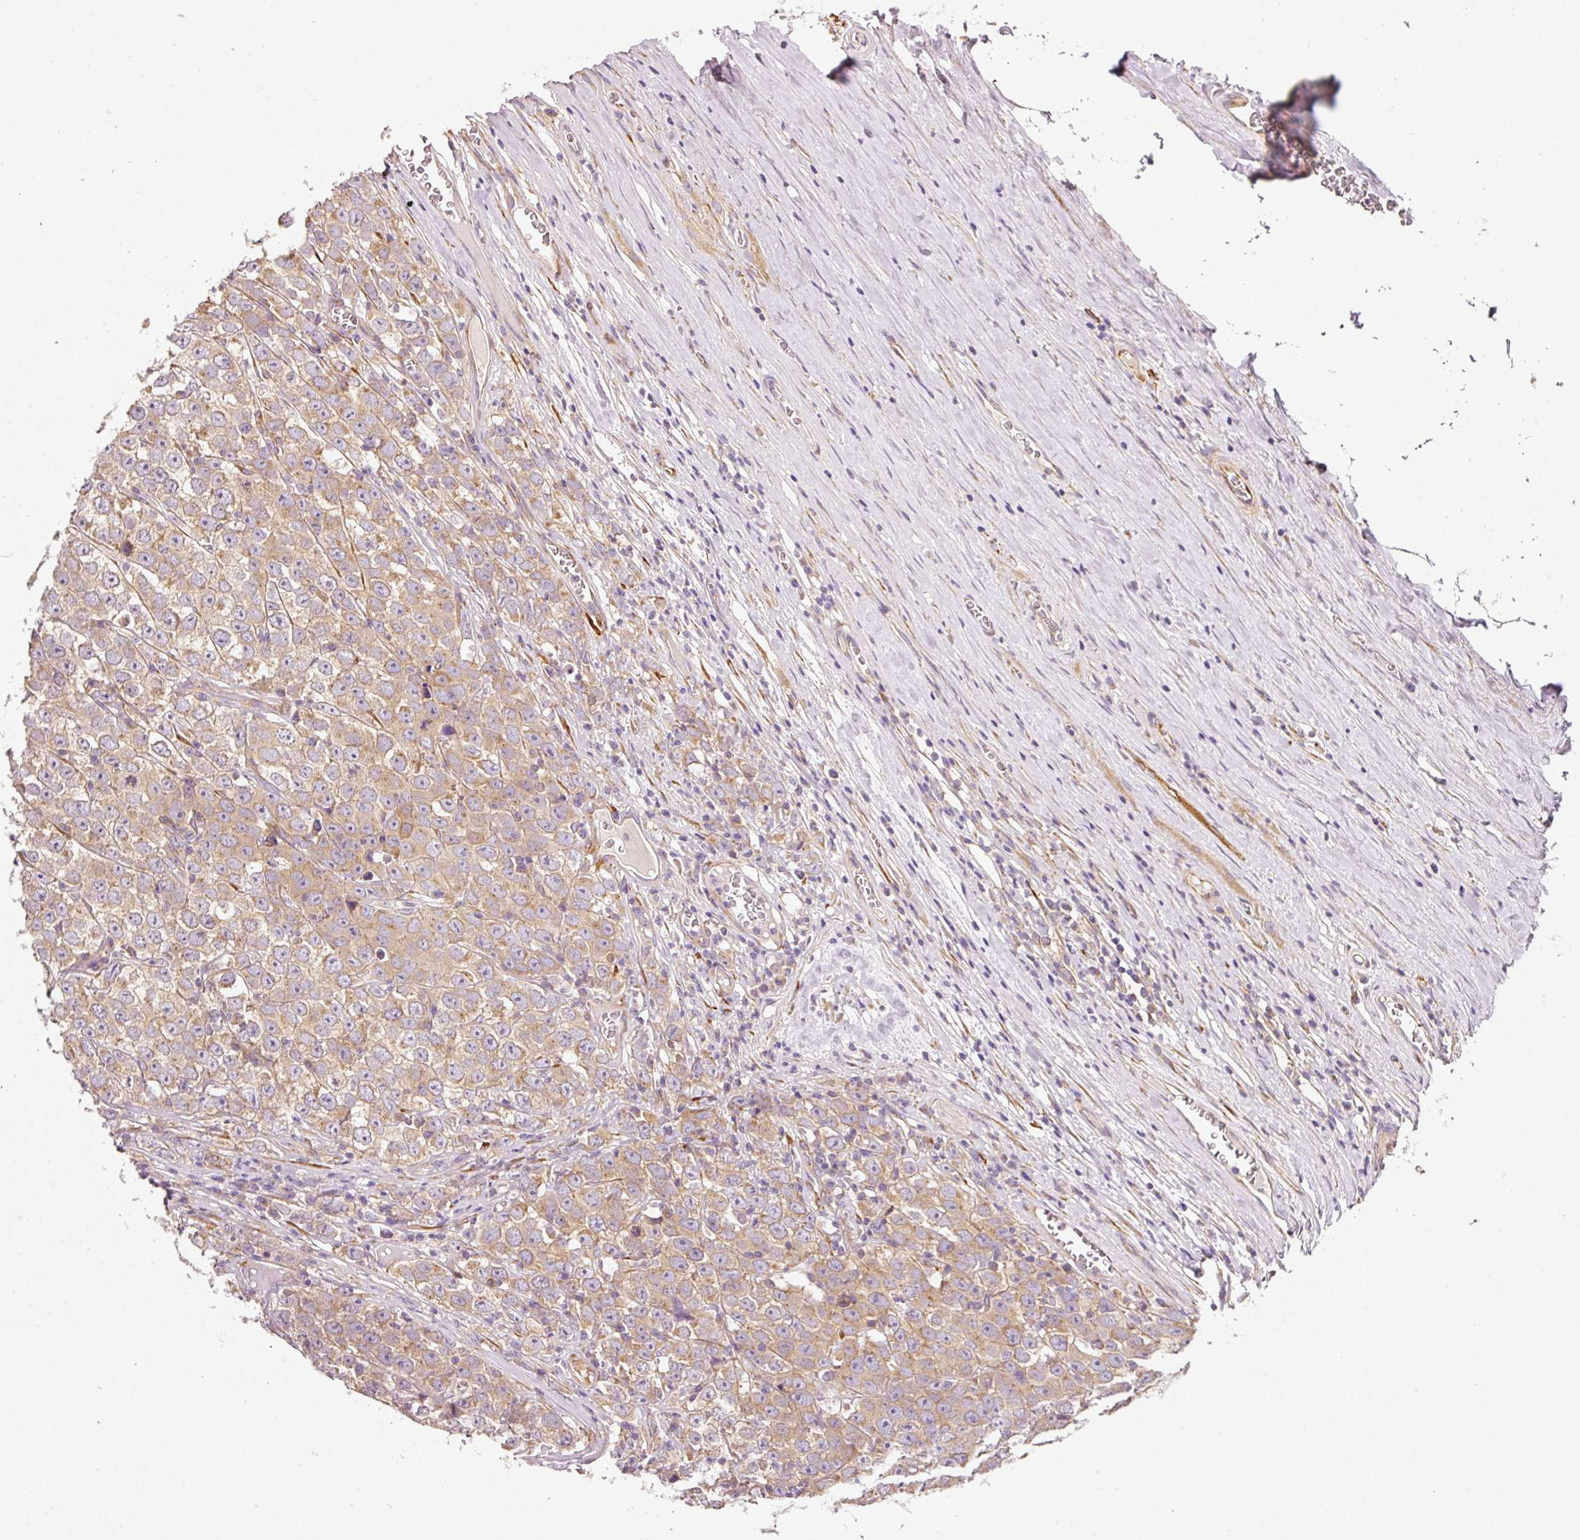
{"staining": {"intensity": "moderate", "quantity": "25%-75%", "location": "cytoplasmic/membranous"}, "tissue": "testis cancer", "cell_type": "Tumor cells", "image_type": "cancer", "snomed": [{"axis": "morphology", "description": "Seminoma, NOS"}, {"axis": "morphology", "description": "Carcinoma, Embryonal, NOS"}, {"axis": "topography", "description": "Testis"}], "caption": "A brown stain highlights moderate cytoplasmic/membranous expression of a protein in human seminoma (testis) tumor cells.", "gene": "RNF167", "patient": {"sex": "male", "age": 52}}